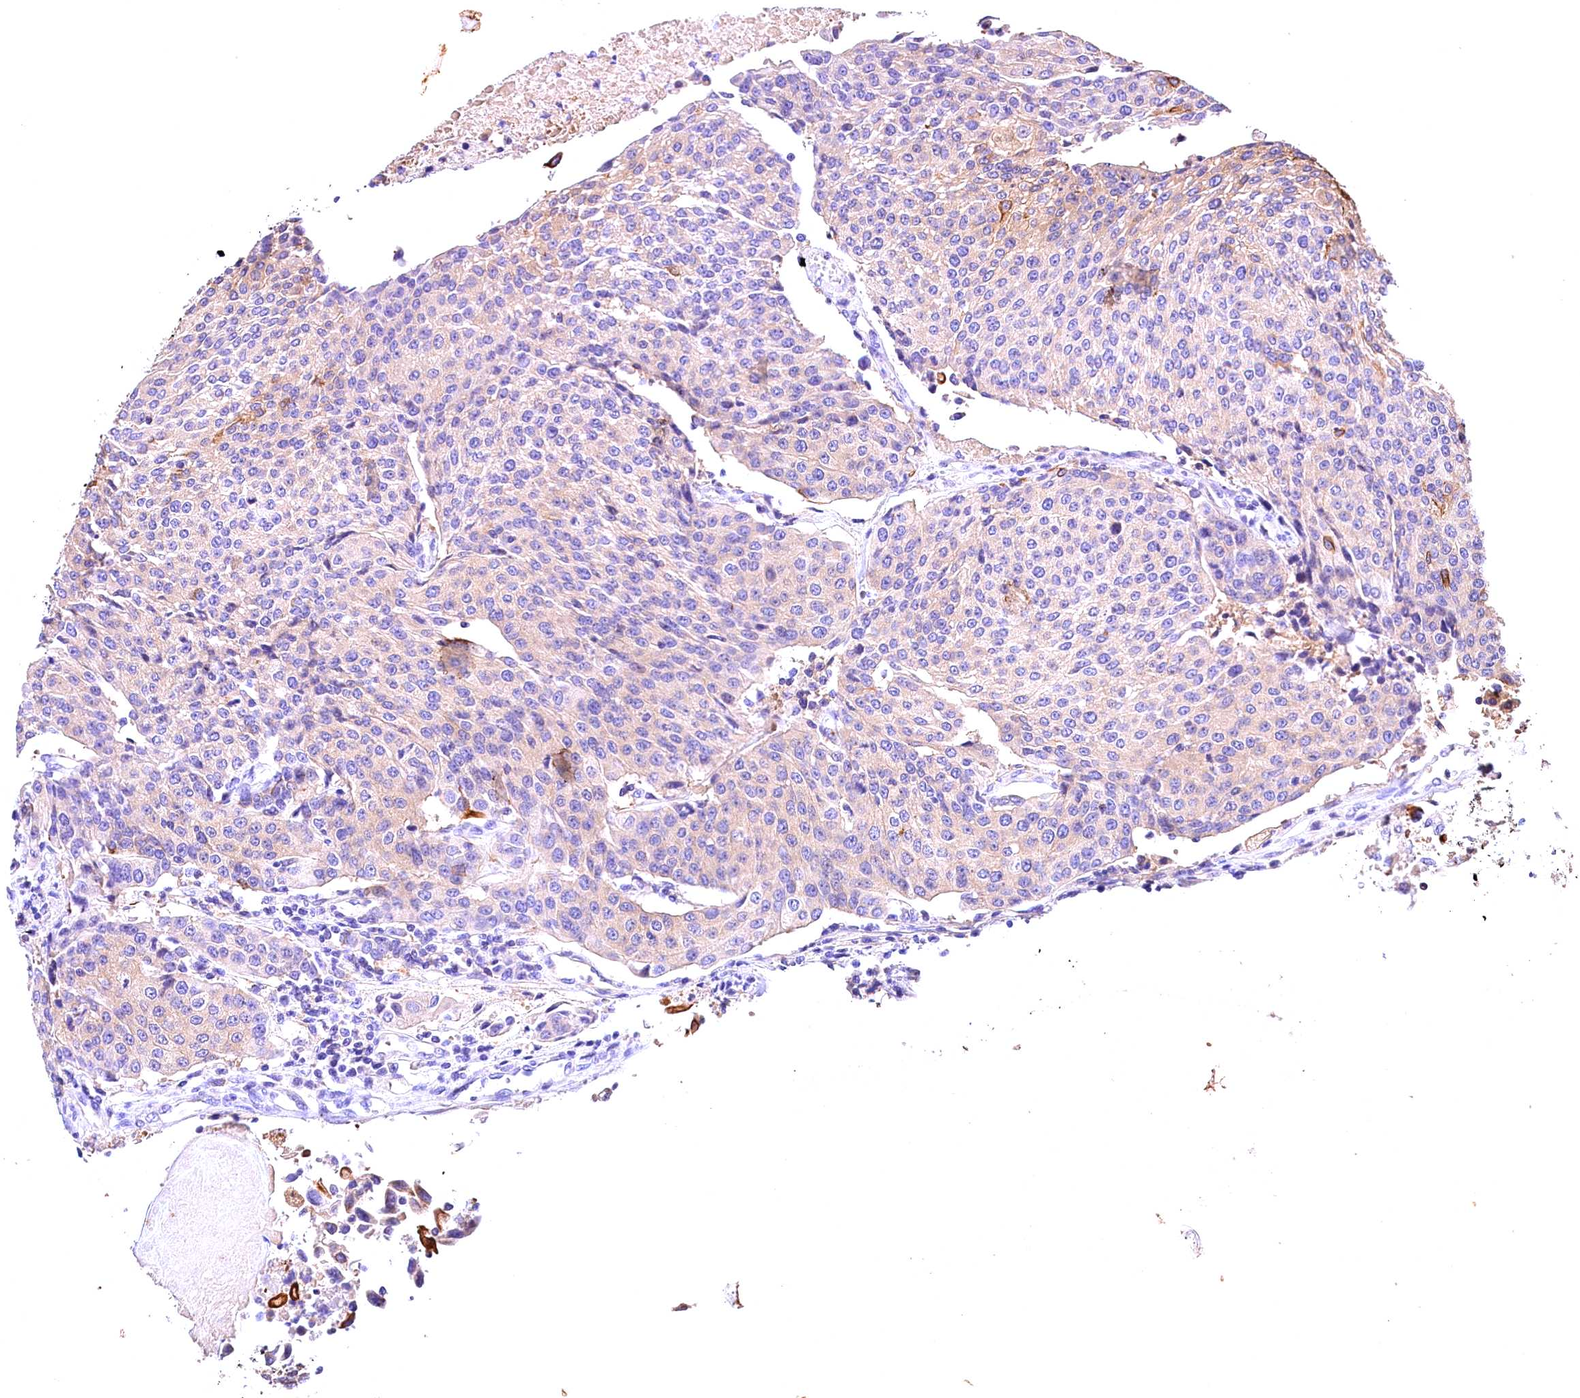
{"staining": {"intensity": "weak", "quantity": "<25%", "location": "cytoplasmic/membranous"}, "tissue": "urothelial cancer", "cell_type": "Tumor cells", "image_type": "cancer", "snomed": [{"axis": "morphology", "description": "Urothelial carcinoma, High grade"}, {"axis": "topography", "description": "Urinary bladder"}], "caption": "Protein analysis of urothelial cancer shows no significant positivity in tumor cells.", "gene": "ARMC6", "patient": {"sex": "female", "age": 85}}